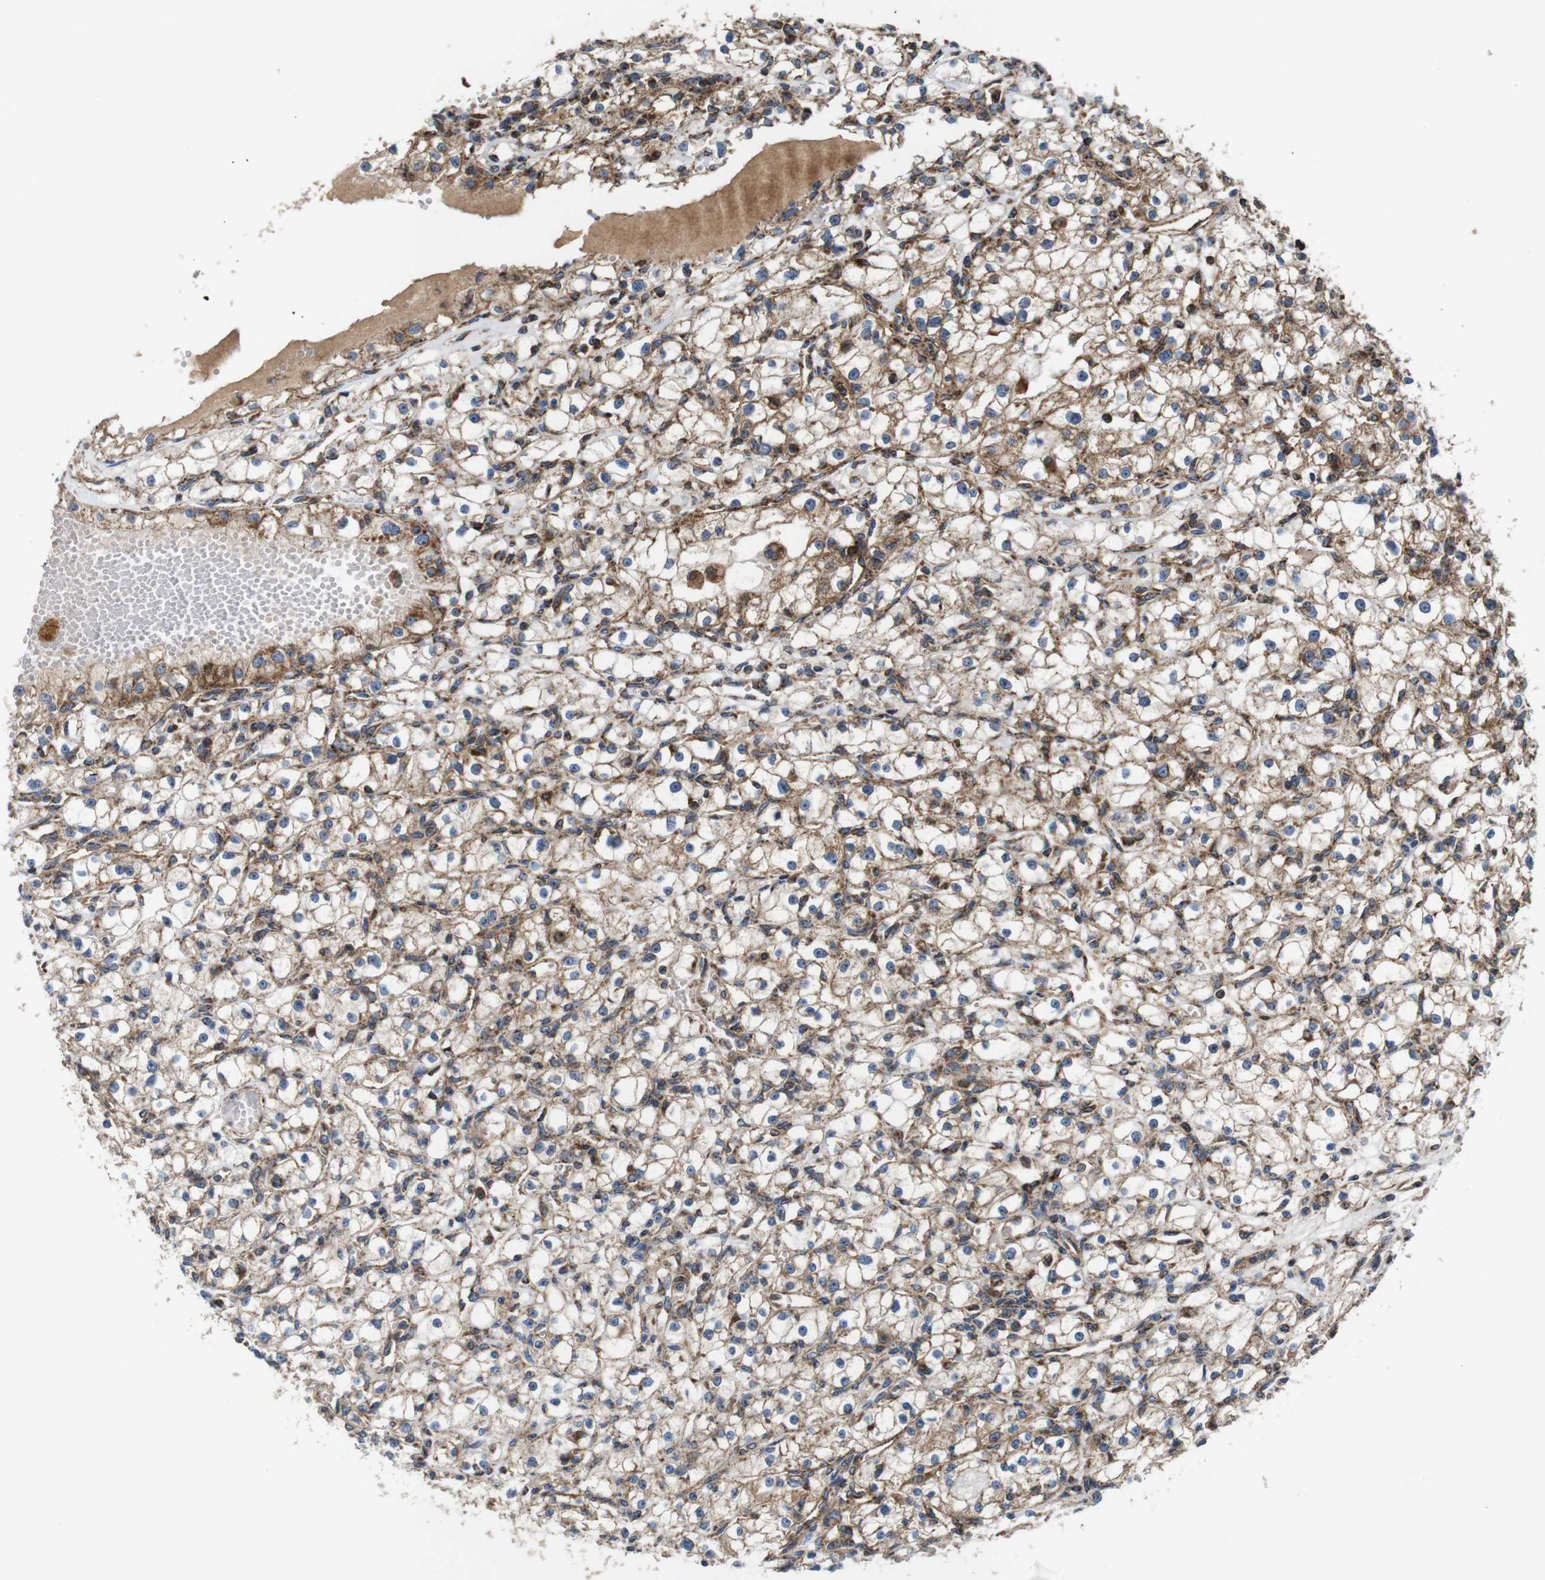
{"staining": {"intensity": "moderate", "quantity": "25%-75%", "location": "cytoplasmic/membranous"}, "tissue": "renal cancer", "cell_type": "Tumor cells", "image_type": "cancer", "snomed": [{"axis": "morphology", "description": "Adenocarcinoma, NOS"}, {"axis": "topography", "description": "Kidney"}], "caption": "Human renal cancer stained with a protein marker reveals moderate staining in tumor cells.", "gene": "HK1", "patient": {"sex": "male", "age": 56}}